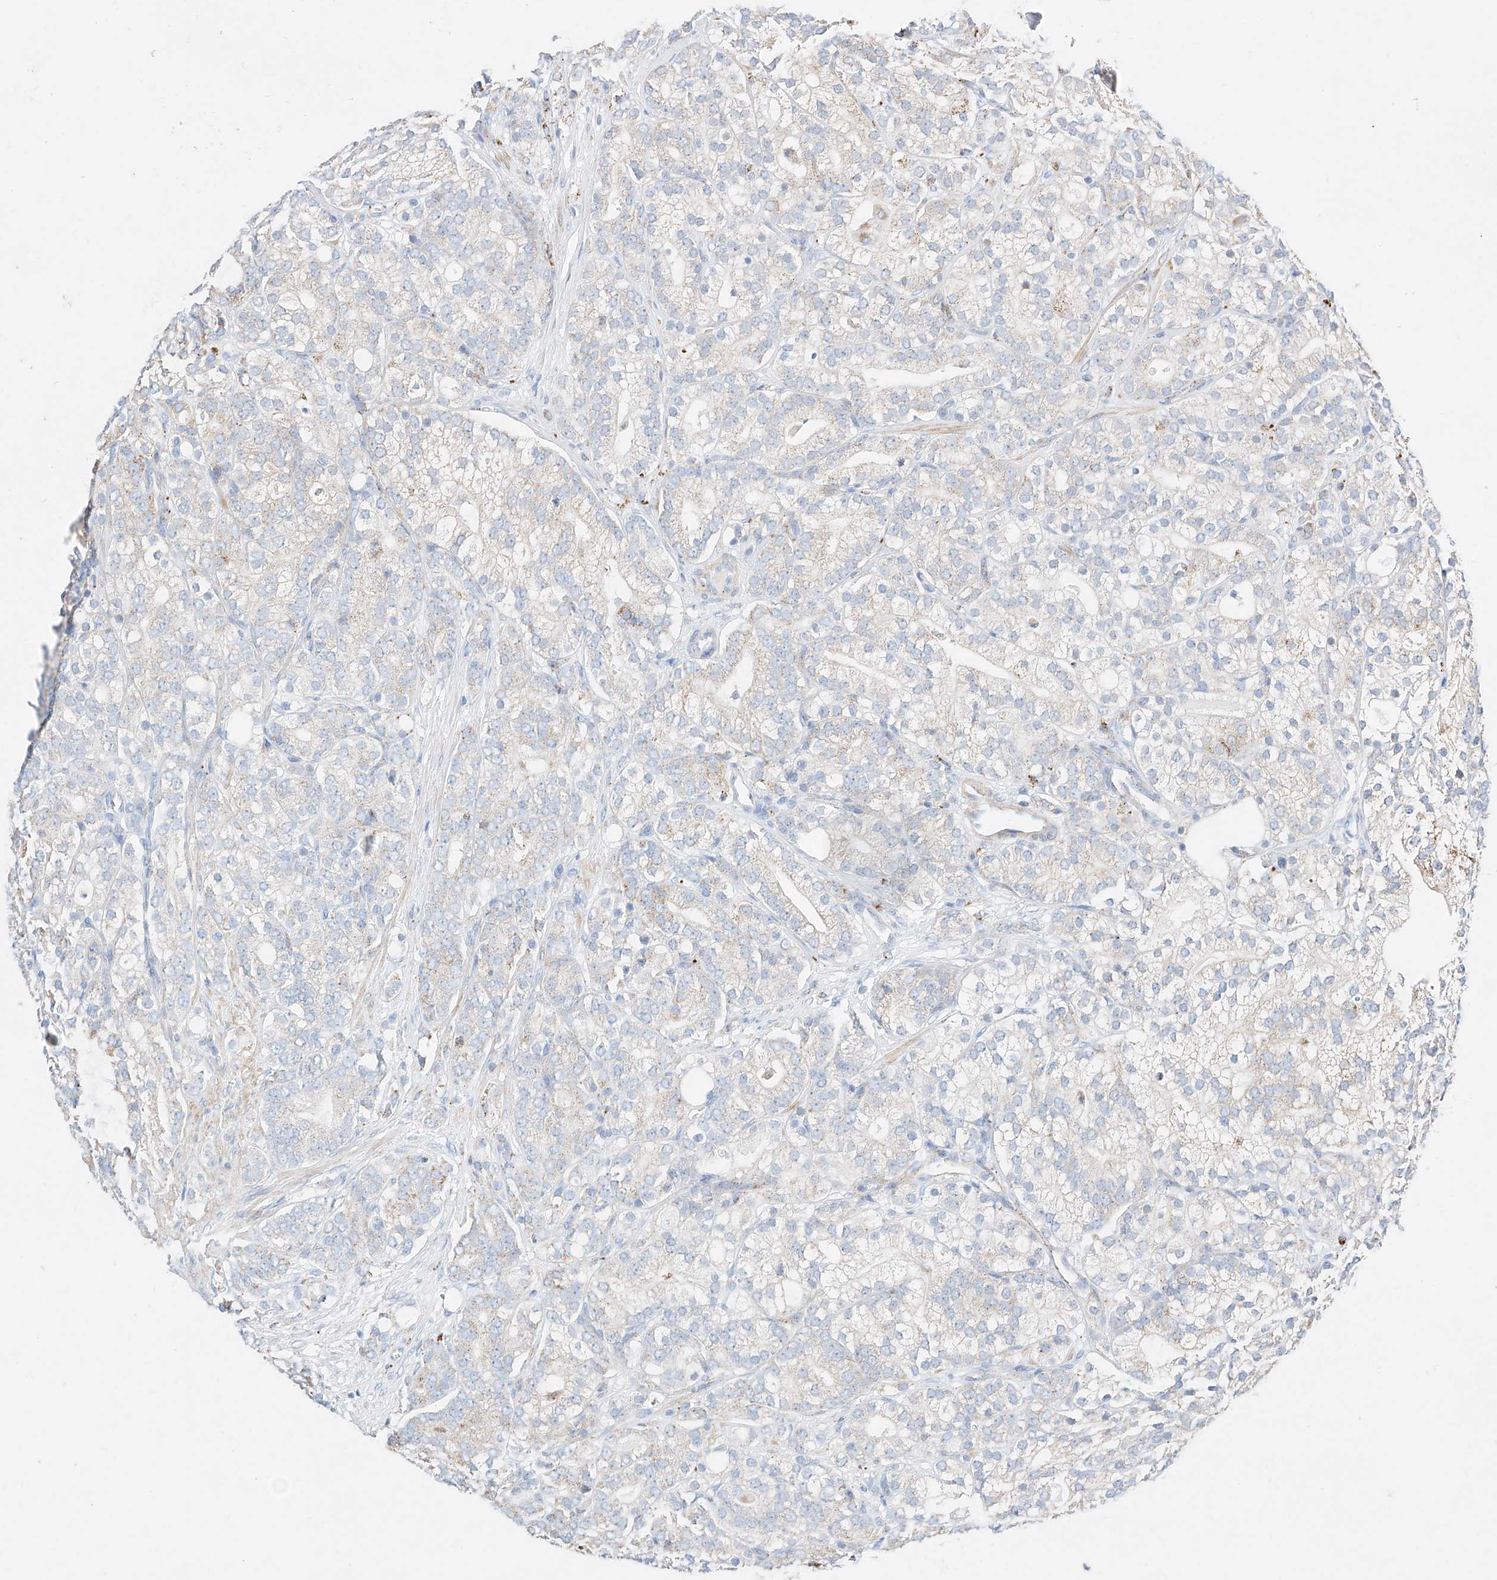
{"staining": {"intensity": "weak", "quantity": "25%-75%", "location": "cytoplasmic/membranous"}, "tissue": "prostate cancer", "cell_type": "Tumor cells", "image_type": "cancer", "snomed": [{"axis": "morphology", "description": "Adenocarcinoma, High grade"}, {"axis": "topography", "description": "Prostate"}], "caption": "Immunohistochemistry staining of prostate high-grade adenocarcinoma, which shows low levels of weak cytoplasmic/membranous positivity in approximately 25%-75% of tumor cells indicating weak cytoplasmic/membranous protein positivity. The staining was performed using DAB (brown) for protein detection and nuclei were counterstained in hematoxylin (blue).", "gene": "C6orf62", "patient": {"sex": "male", "age": 57}}